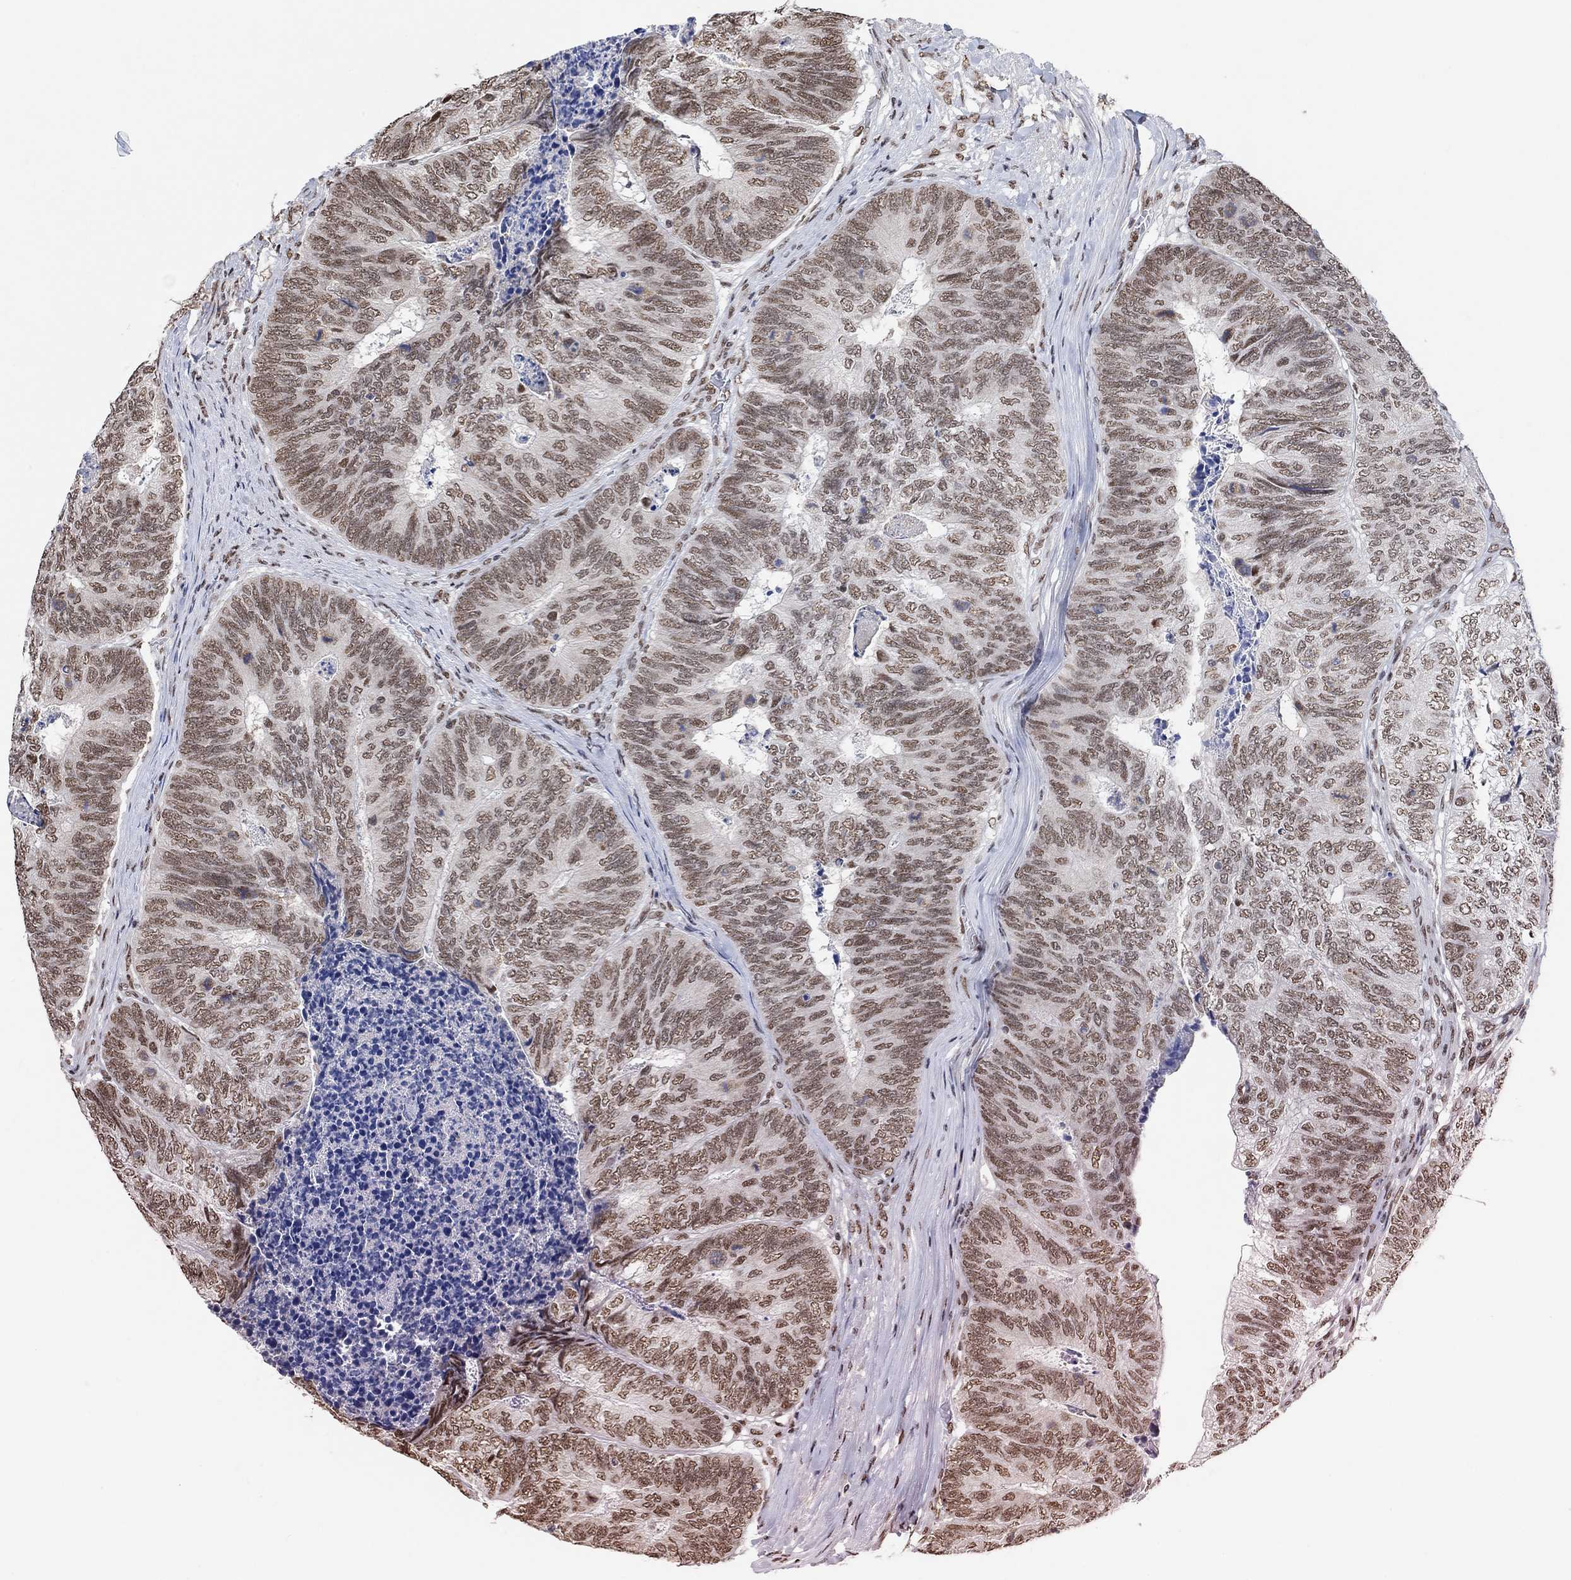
{"staining": {"intensity": "moderate", "quantity": "25%-75%", "location": "nuclear"}, "tissue": "colorectal cancer", "cell_type": "Tumor cells", "image_type": "cancer", "snomed": [{"axis": "morphology", "description": "Adenocarcinoma, NOS"}, {"axis": "topography", "description": "Colon"}], "caption": "Protein staining of colorectal cancer tissue exhibits moderate nuclear expression in about 25%-75% of tumor cells. The staining was performed using DAB (3,3'-diaminobenzidine), with brown indicating positive protein expression. Nuclei are stained blue with hematoxylin.", "gene": "USP39", "patient": {"sex": "female", "age": 67}}